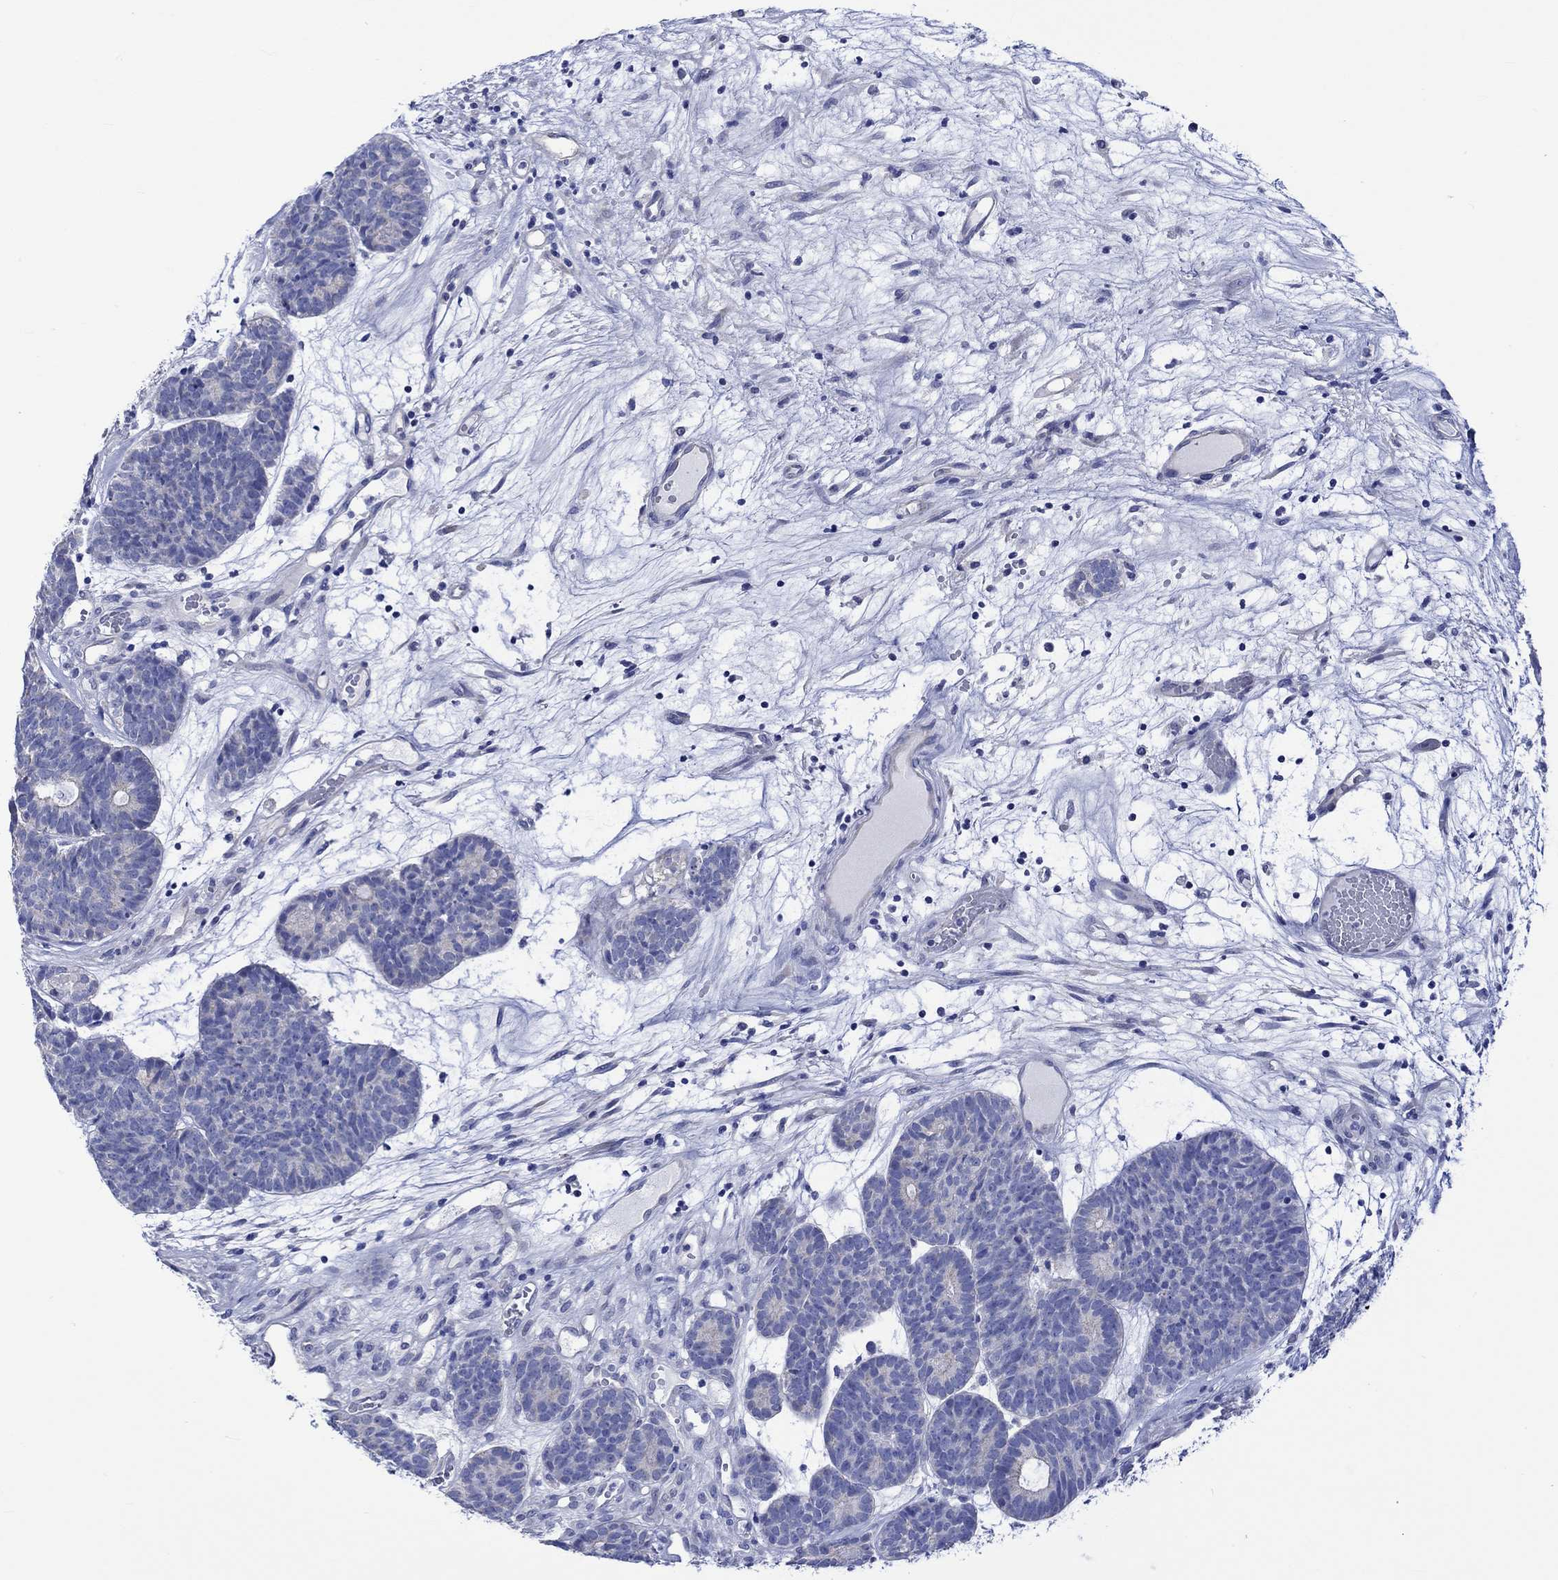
{"staining": {"intensity": "negative", "quantity": "none", "location": "none"}, "tissue": "head and neck cancer", "cell_type": "Tumor cells", "image_type": "cancer", "snomed": [{"axis": "morphology", "description": "Adenocarcinoma, NOS"}, {"axis": "topography", "description": "Head-Neck"}], "caption": "Protein analysis of adenocarcinoma (head and neck) demonstrates no significant staining in tumor cells.", "gene": "HARBI1", "patient": {"sex": "female", "age": 81}}